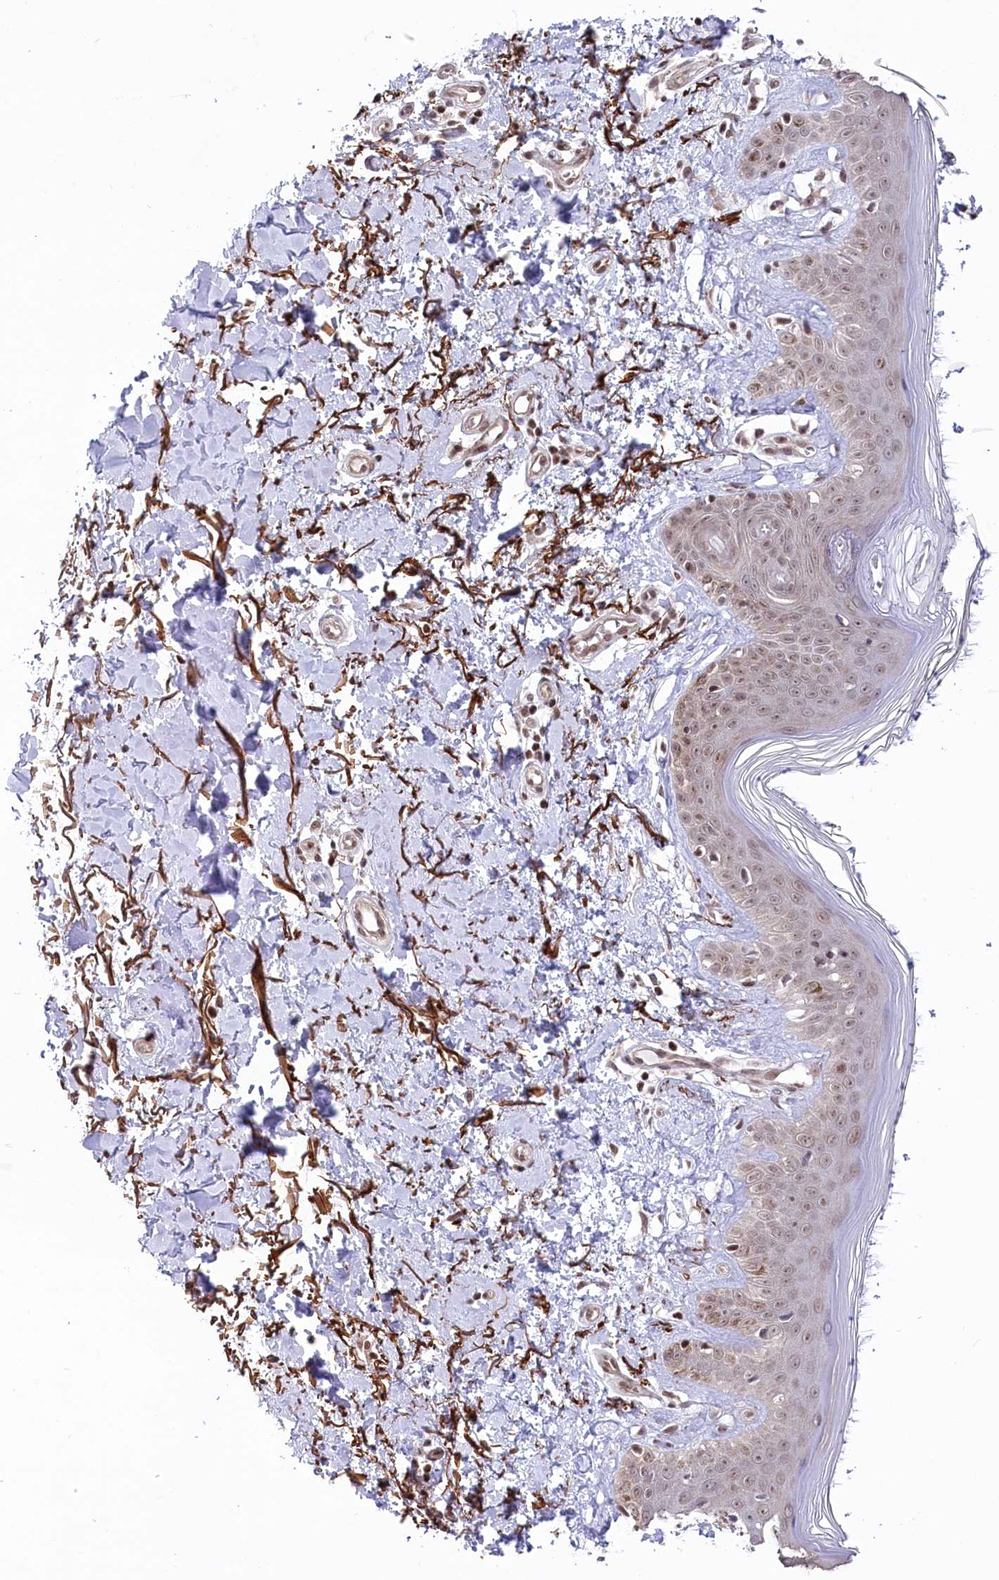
{"staining": {"intensity": "strong", "quantity": ">75%", "location": "nuclear"}, "tissue": "skin", "cell_type": "Fibroblasts", "image_type": "normal", "snomed": [{"axis": "morphology", "description": "Normal tissue, NOS"}, {"axis": "topography", "description": "Skin"}], "caption": "Immunohistochemical staining of benign skin exhibits >75% levels of strong nuclear protein staining in about >75% of fibroblasts.", "gene": "CGGBP1", "patient": {"sex": "female", "age": 64}}